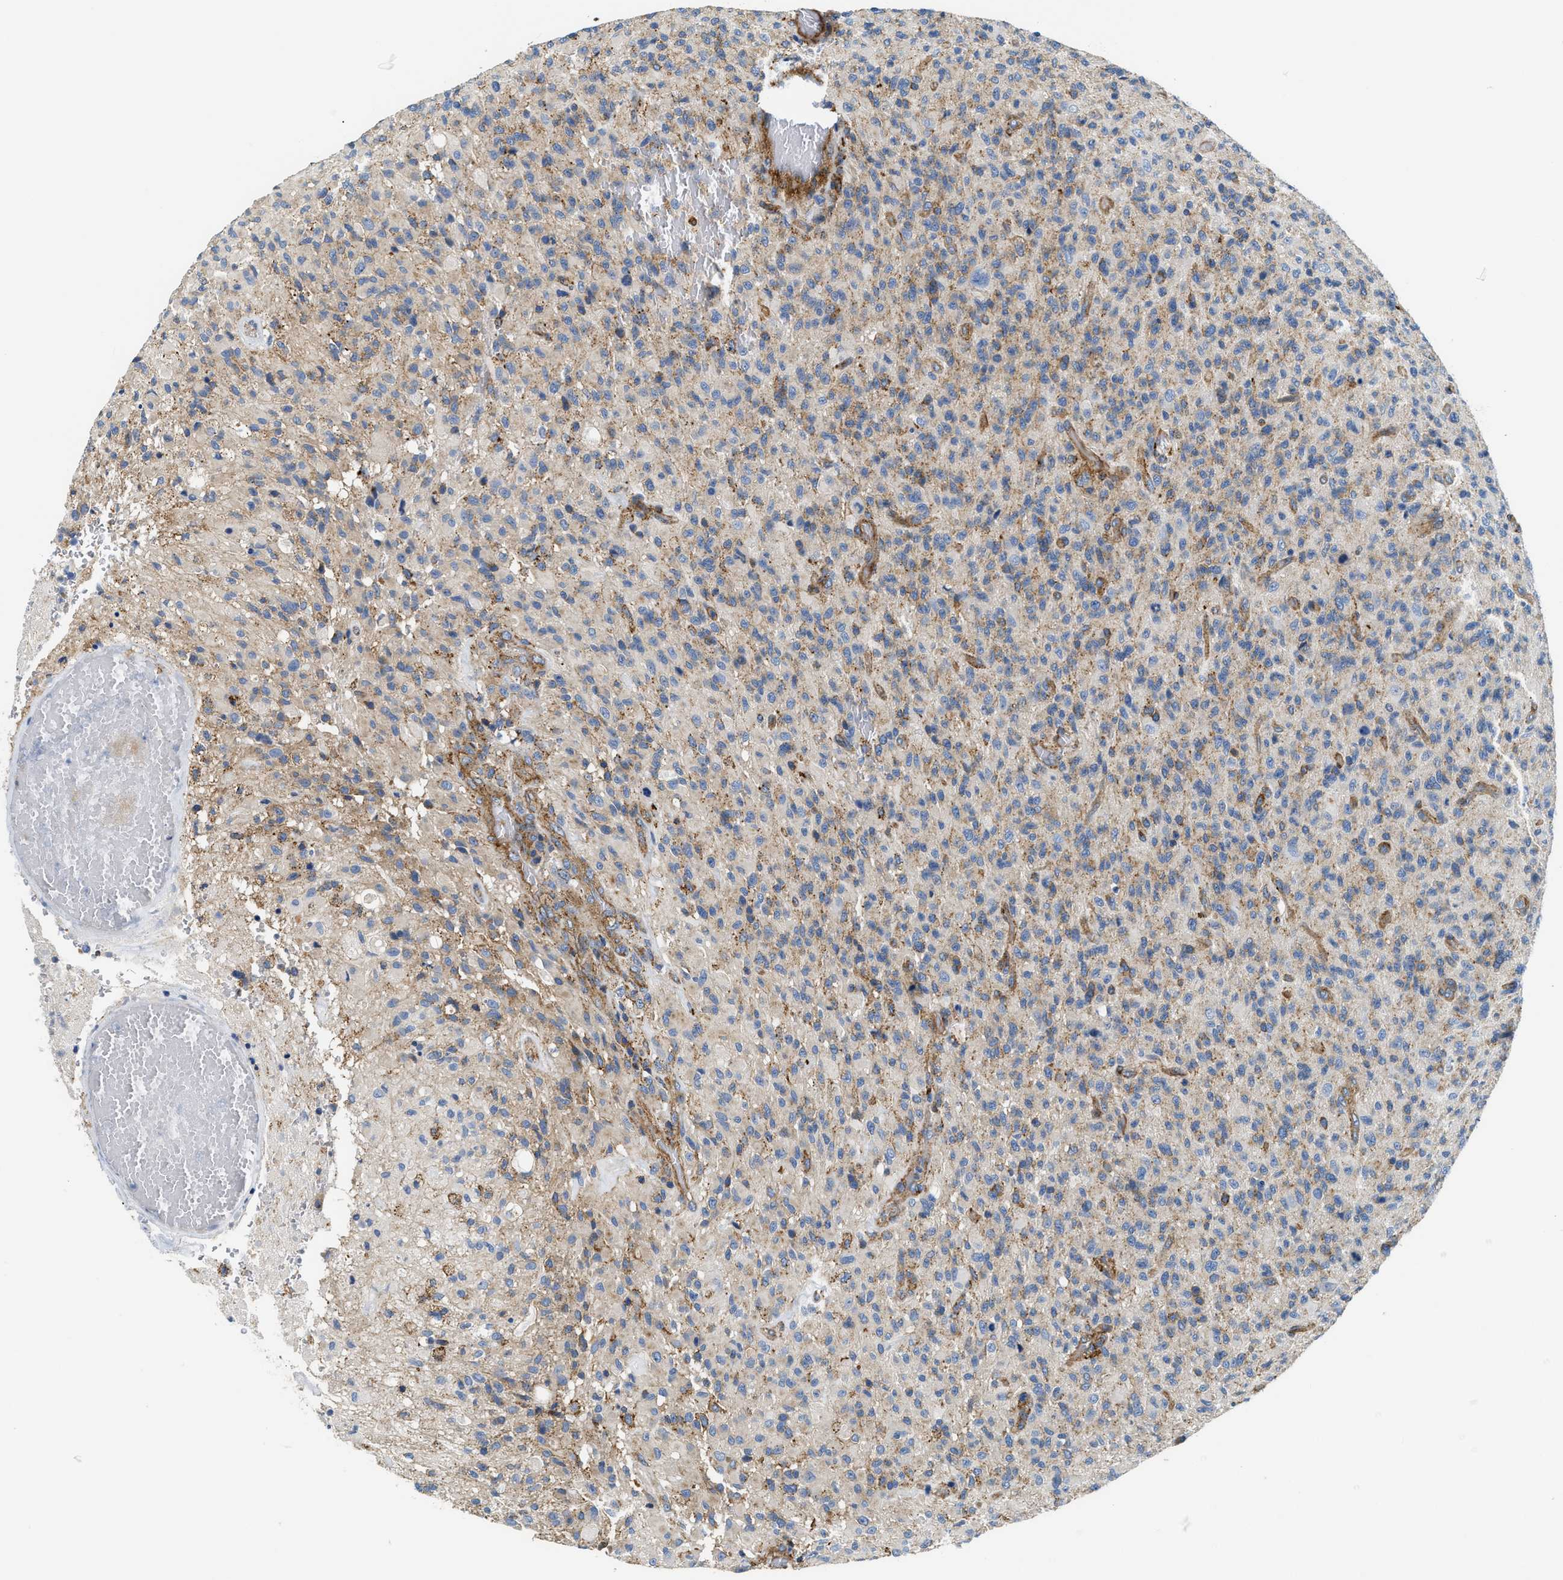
{"staining": {"intensity": "negative", "quantity": "none", "location": "none"}, "tissue": "glioma", "cell_type": "Tumor cells", "image_type": "cancer", "snomed": [{"axis": "morphology", "description": "Glioma, malignant, High grade"}, {"axis": "topography", "description": "Brain"}], "caption": "DAB (3,3'-diaminobenzidine) immunohistochemical staining of human glioma demonstrates no significant expression in tumor cells.", "gene": "NSUN7", "patient": {"sex": "male", "age": 71}}